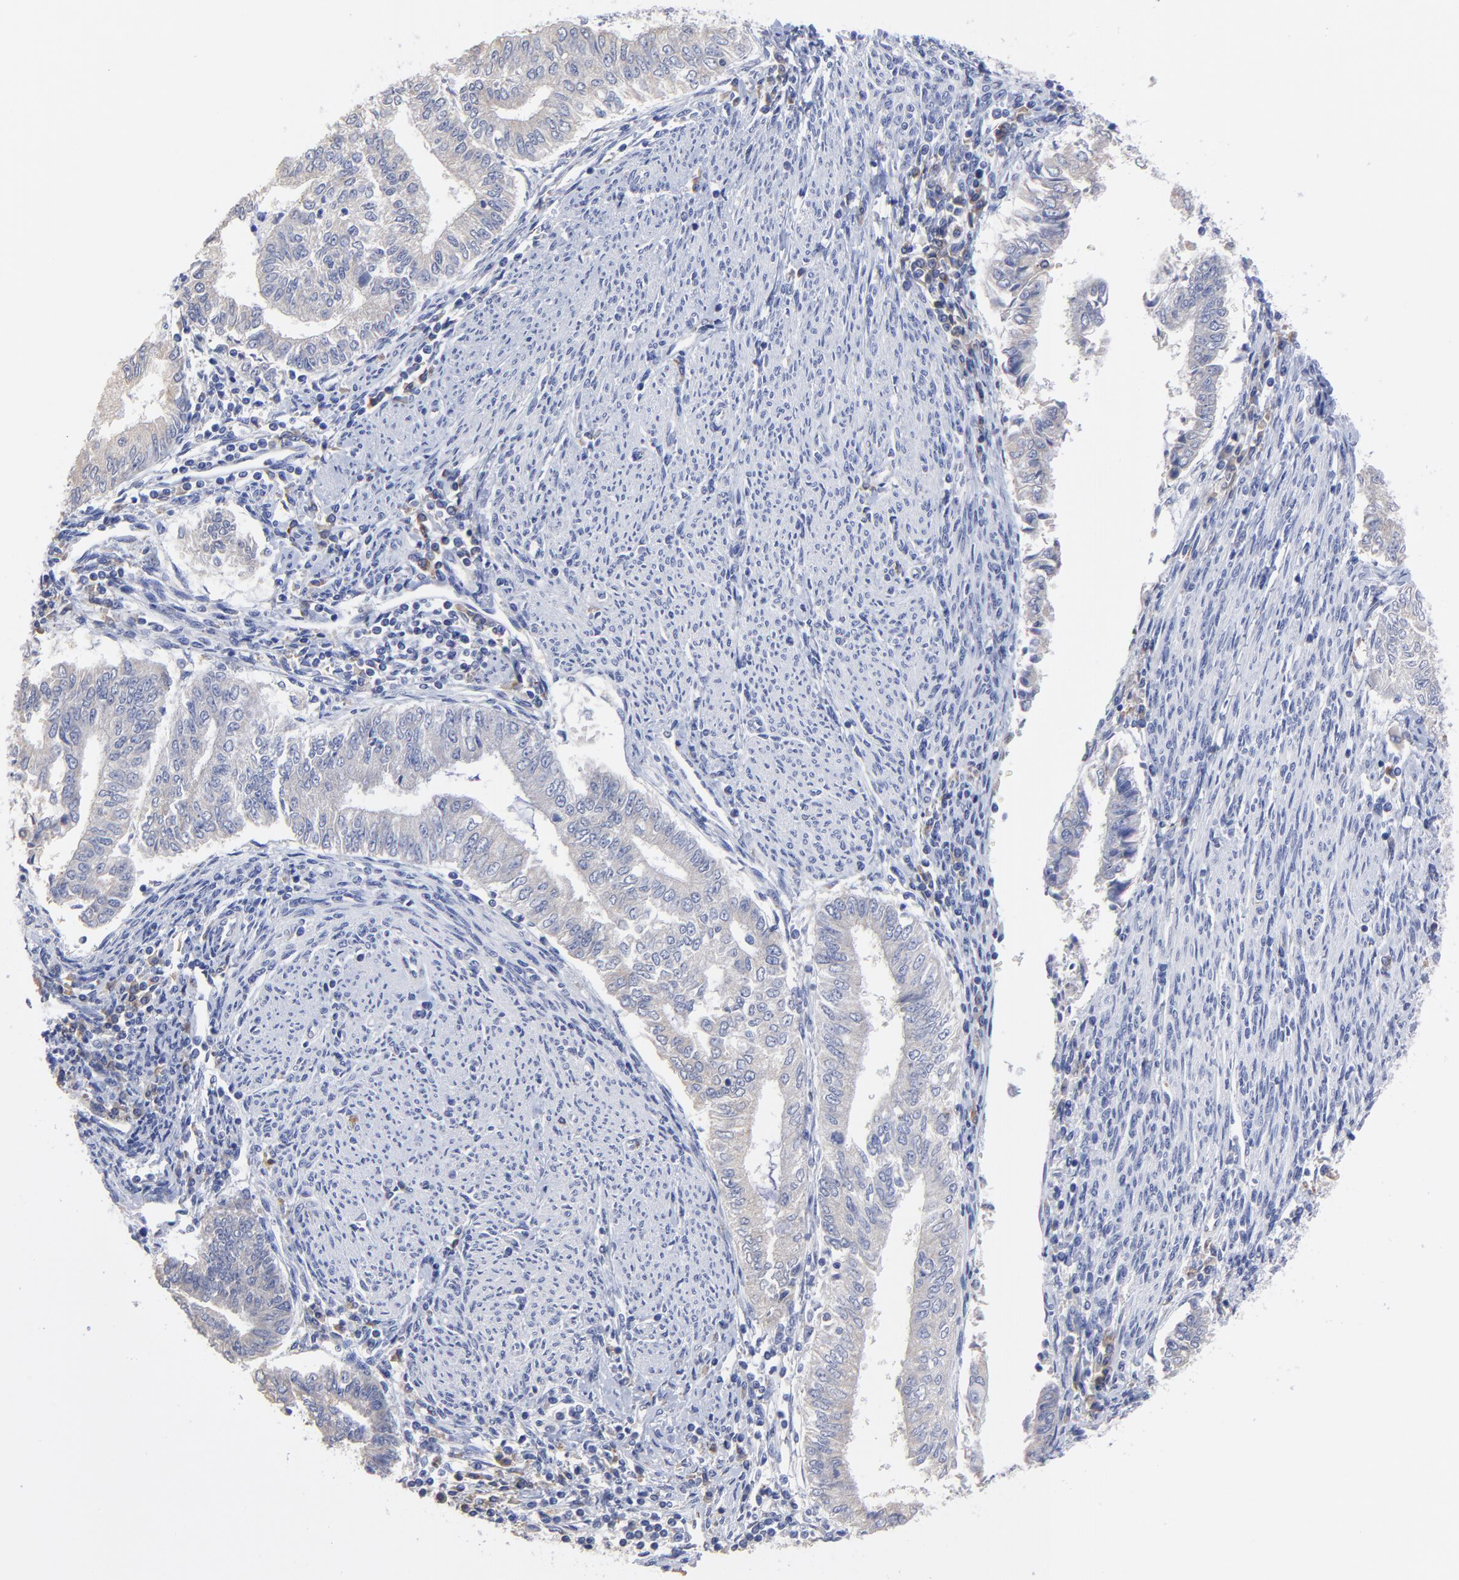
{"staining": {"intensity": "weak", "quantity": ">75%", "location": "cytoplasmic/membranous"}, "tissue": "endometrial cancer", "cell_type": "Tumor cells", "image_type": "cancer", "snomed": [{"axis": "morphology", "description": "Adenocarcinoma, NOS"}, {"axis": "topography", "description": "Endometrium"}], "caption": "Weak cytoplasmic/membranous staining is present in about >75% of tumor cells in endometrial cancer. (DAB (3,3'-diaminobenzidine) IHC, brown staining for protein, blue staining for nuclei).", "gene": "LAX1", "patient": {"sex": "female", "age": 66}}